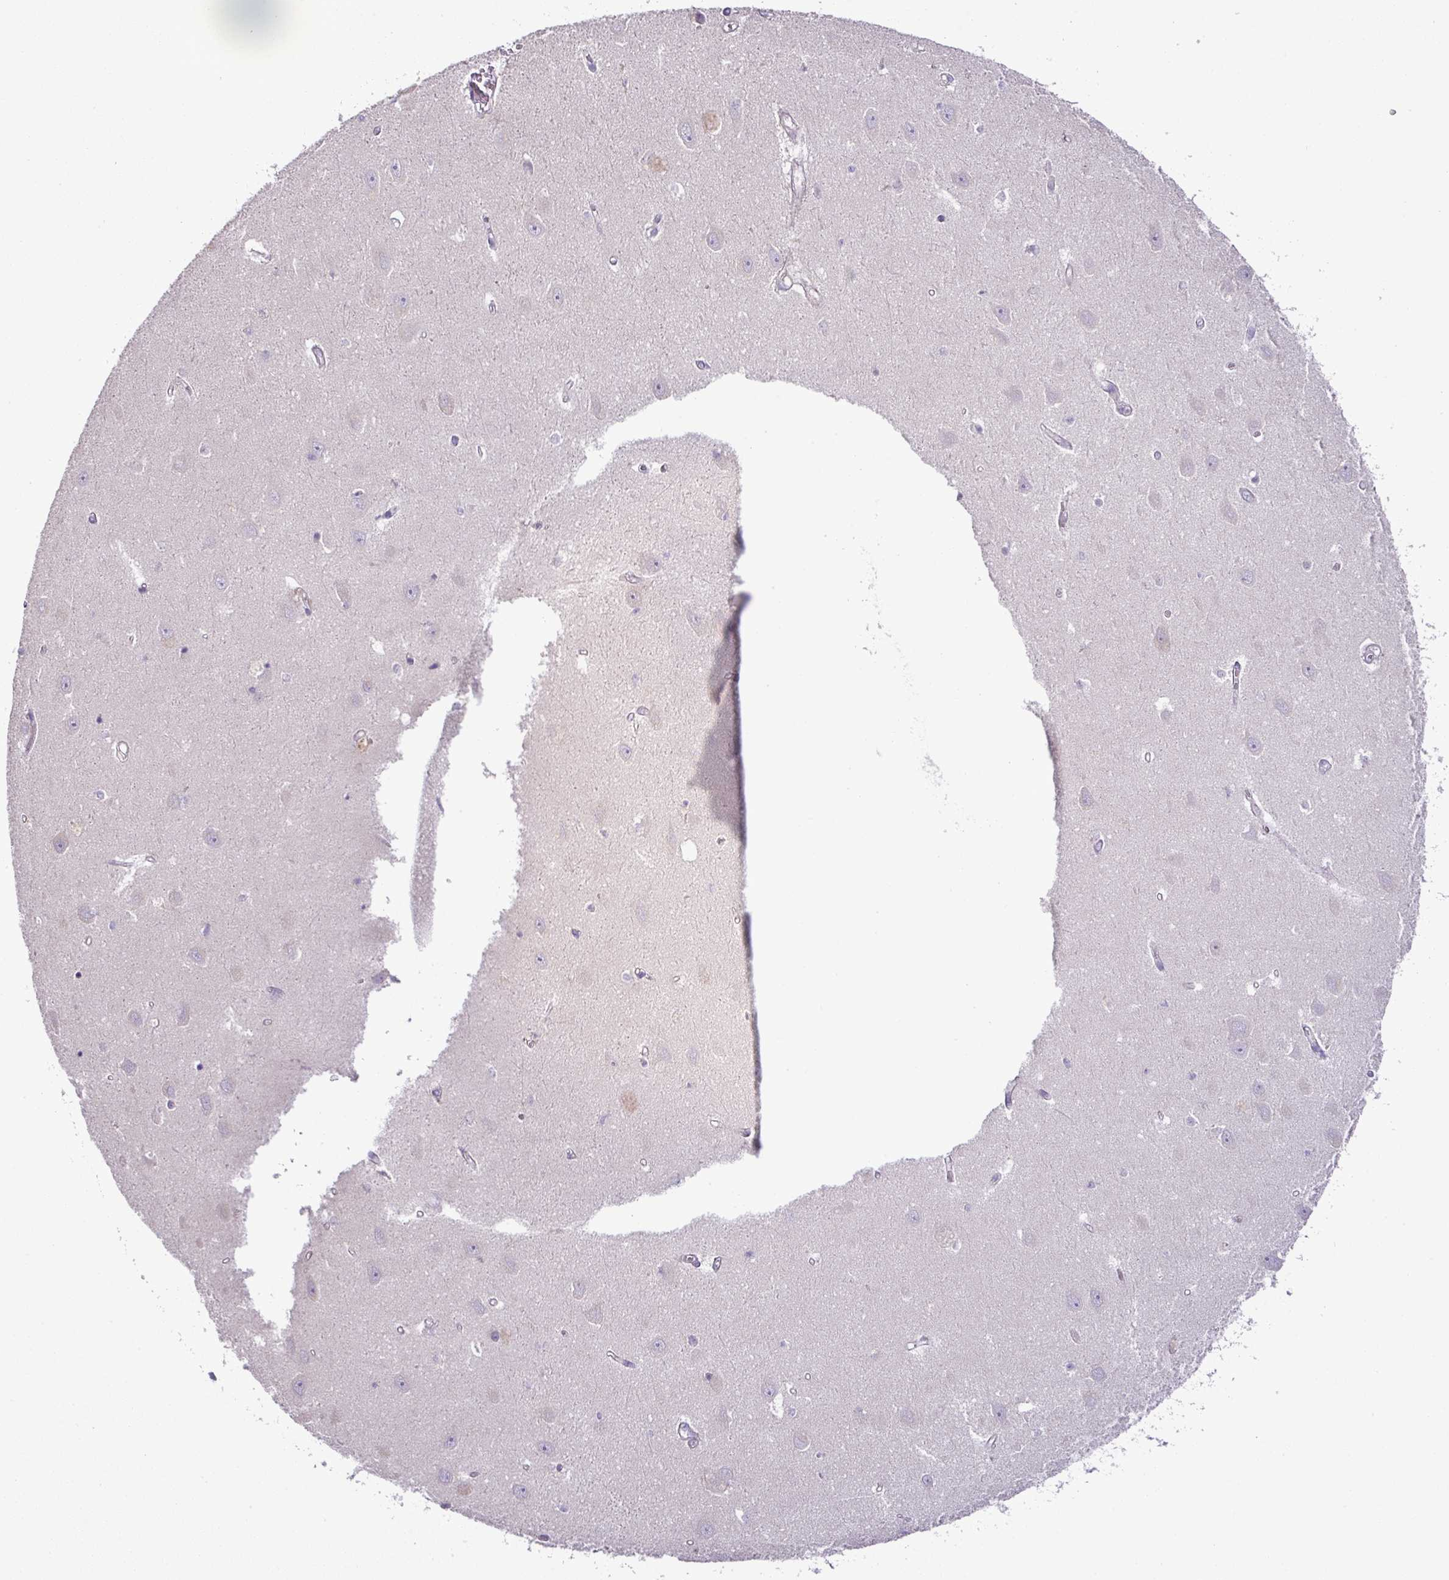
{"staining": {"intensity": "negative", "quantity": "none", "location": "none"}, "tissue": "hippocampus", "cell_type": "Glial cells", "image_type": "normal", "snomed": [{"axis": "morphology", "description": "Normal tissue, NOS"}, {"axis": "topography", "description": "Hippocampus"}], "caption": "This is an immunohistochemistry (IHC) micrograph of normal hippocampus. There is no positivity in glial cells.", "gene": "BRINP2", "patient": {"sex": "female", "age": 64}}